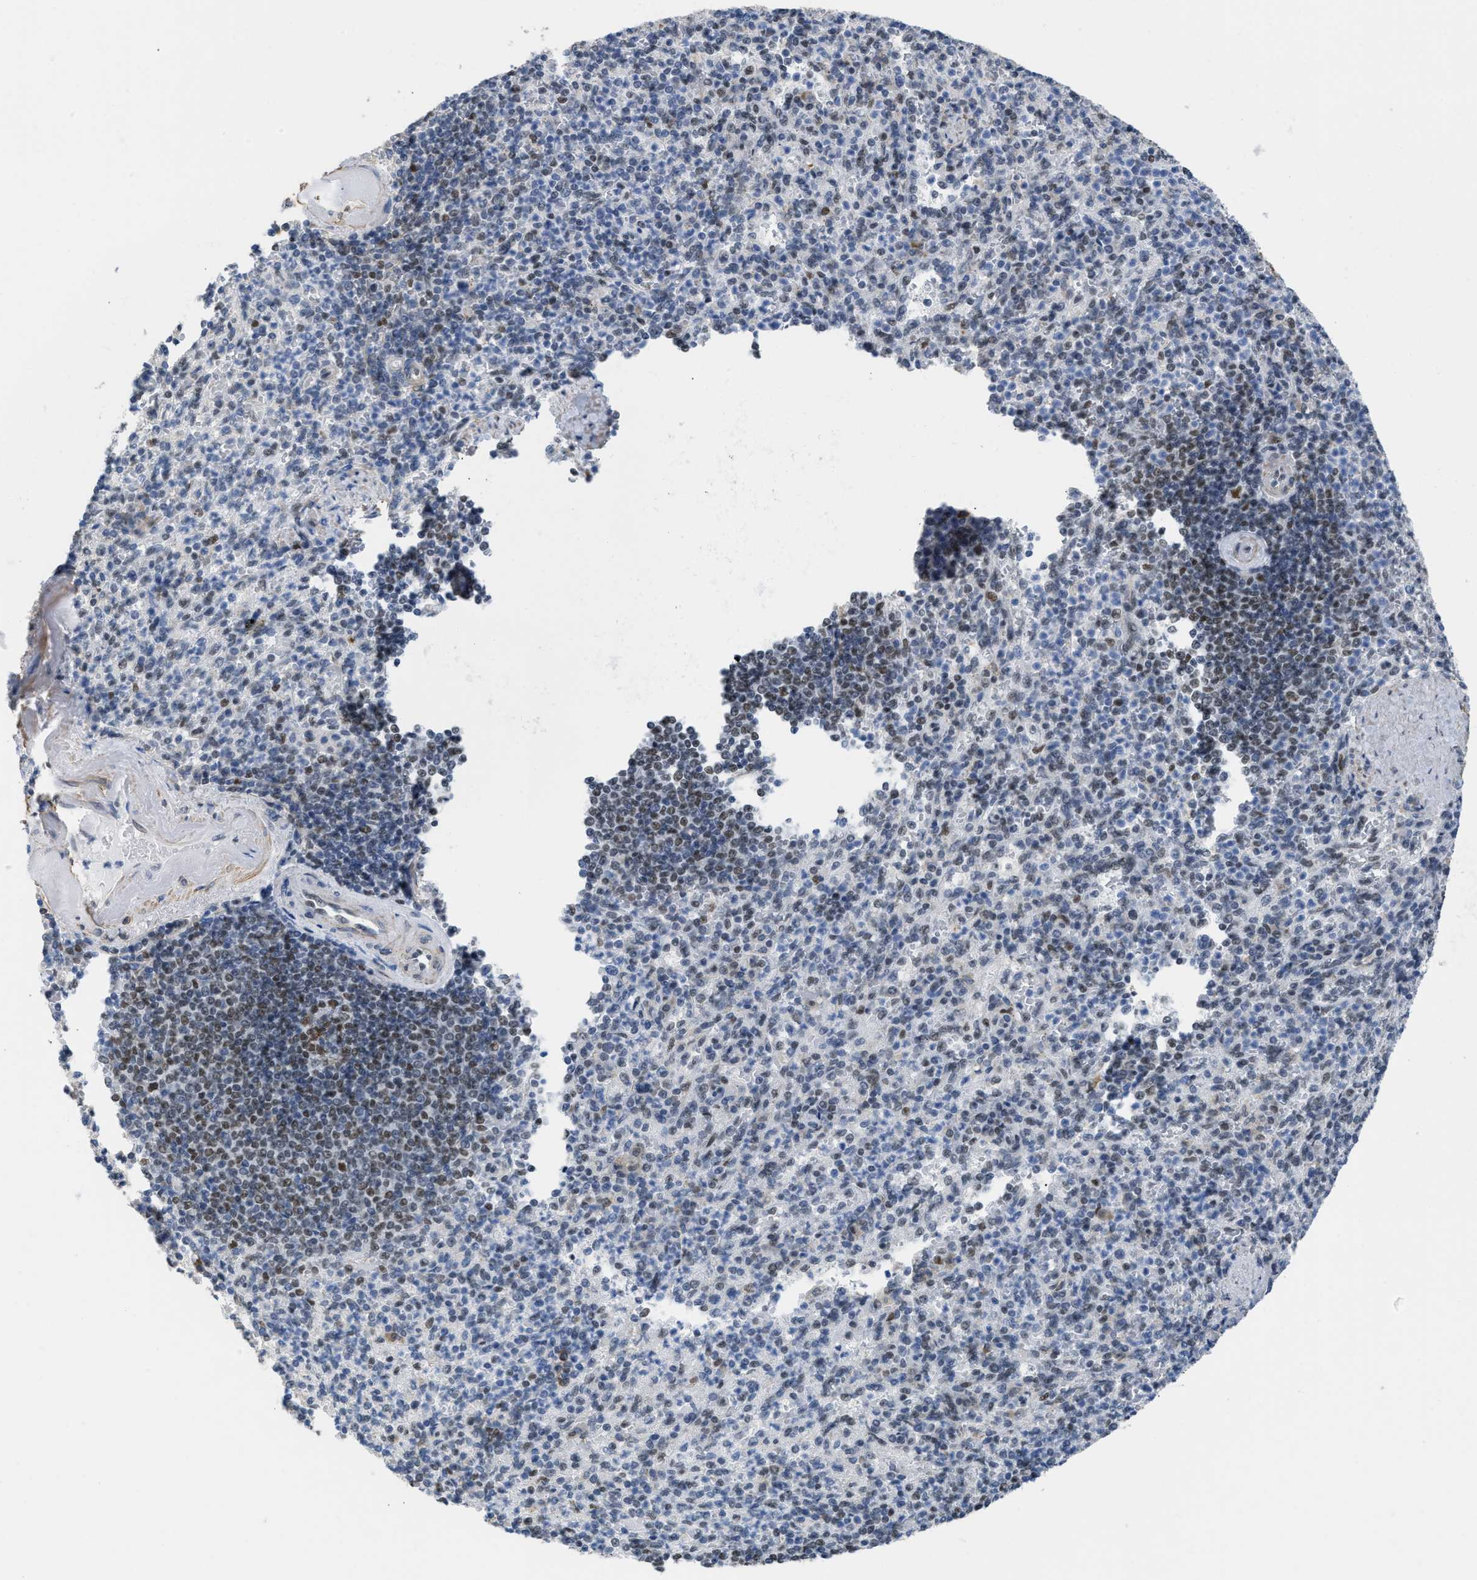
{"staining": {"intensity": "moderate", "quantity": "<25%", "location": "nuclear"}, "tissue": "spleen", "cell_type": "Cells in red pulp", "image_type": "normal", "snomed": [{"axis": "morphology", "description": "Normal tissue, NOS"}, {"axis": "topography", "description": "Spleen"}], "caption": "An image showing moderate nuclear staining in approximately <25% of cells in red pulp in unremarkable spleen, as visualized by brown immunohistochemical staining.", "gene": "SCAF4", "patient": {"sex": "female", "age": 74}}